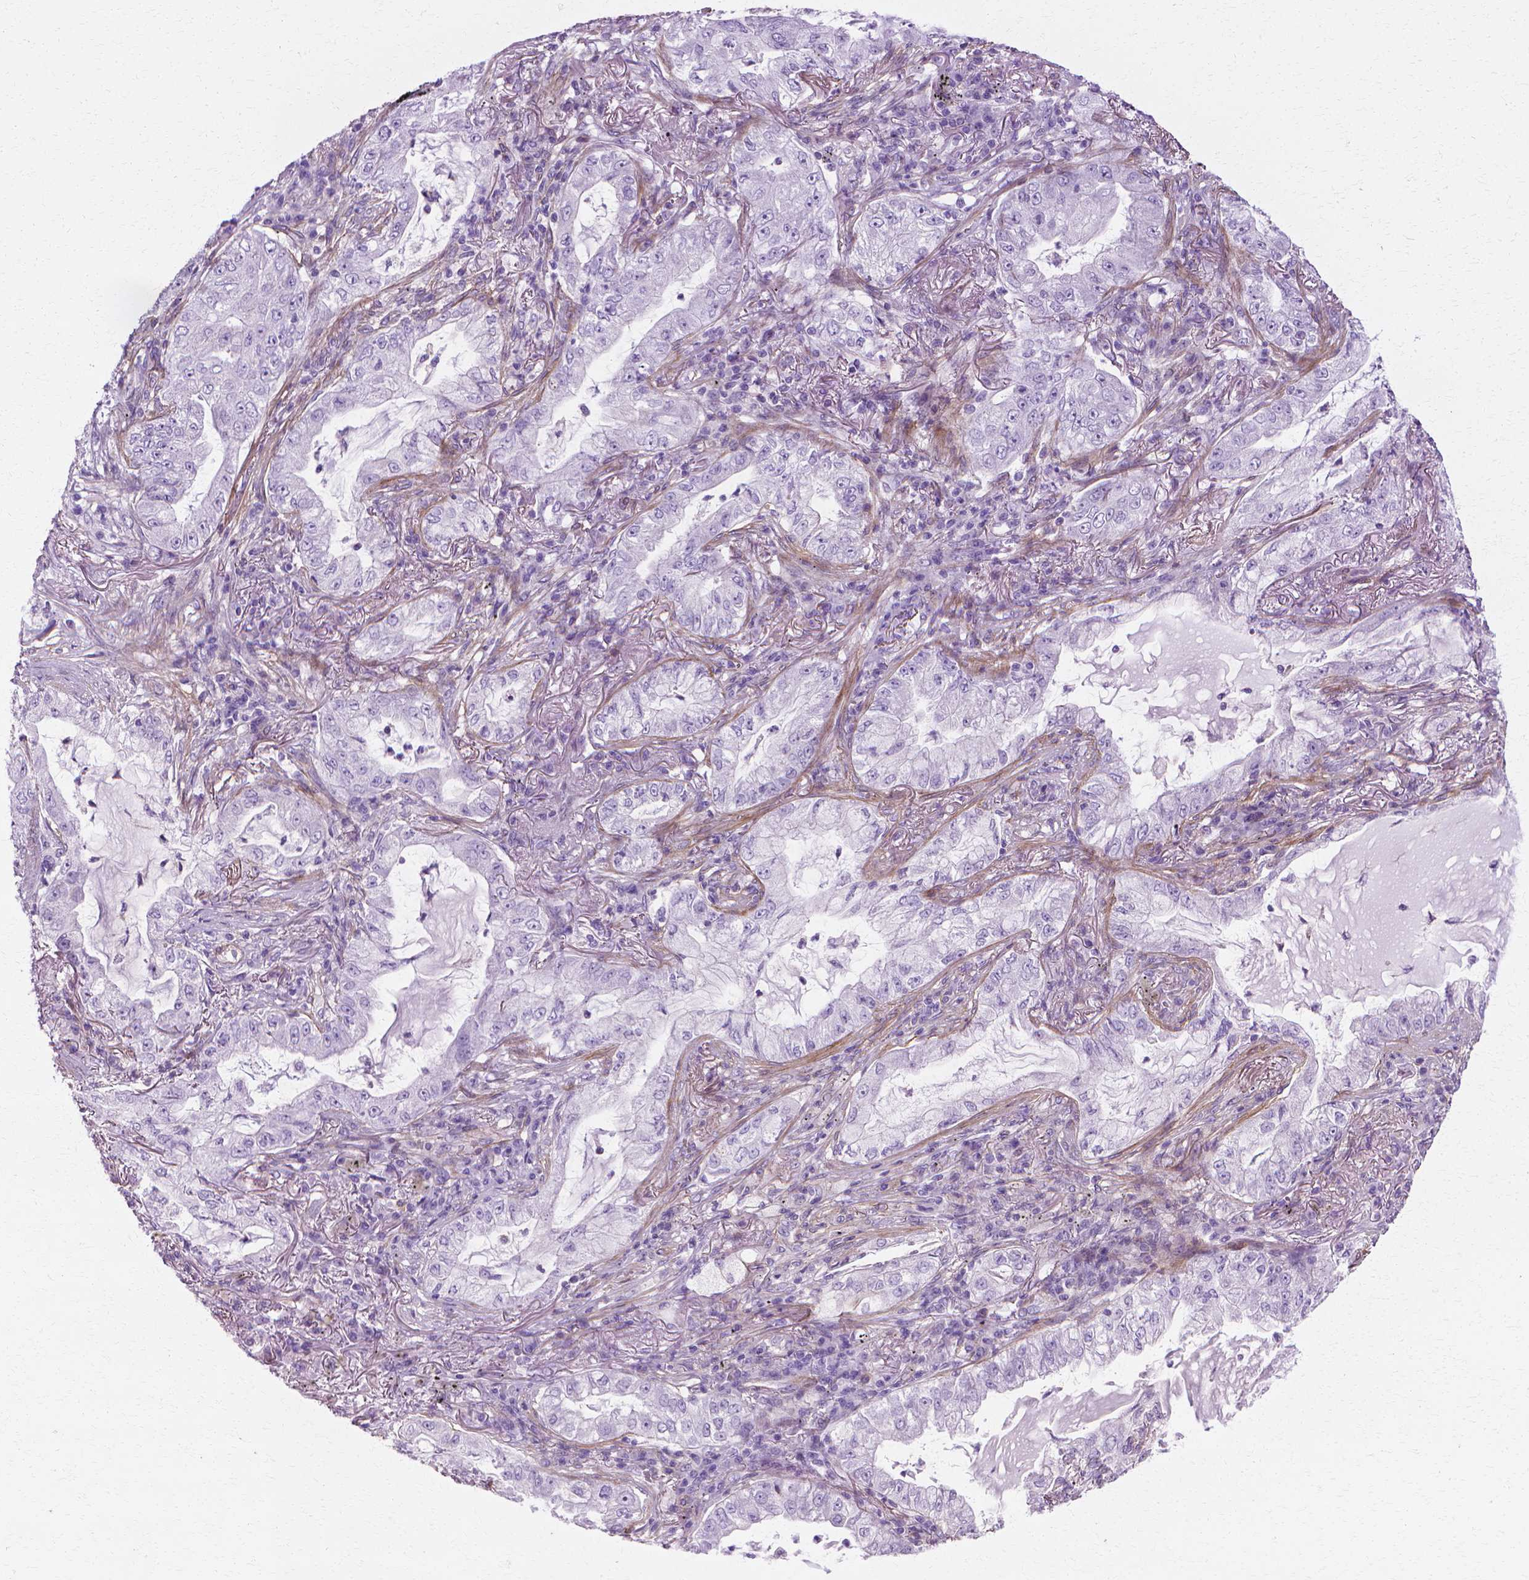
{"staining": {"intensity": "negative", "quantity": "none", "location": "none"}, "tissue": "lung cancer", "cell_type": "Tumor cells", "image_type": "cancer", "snomed": [{"axis": "morphology", "description": "Adenocarcinoma, NOS"}, {"axis": "topography", "description": "Lung"}], "caption": "Tumor cells are negative for brown protein staining in lung adenocarcinoma.", "gene": "CFAP157", "patient": {"sex": "female", "age": 73}}